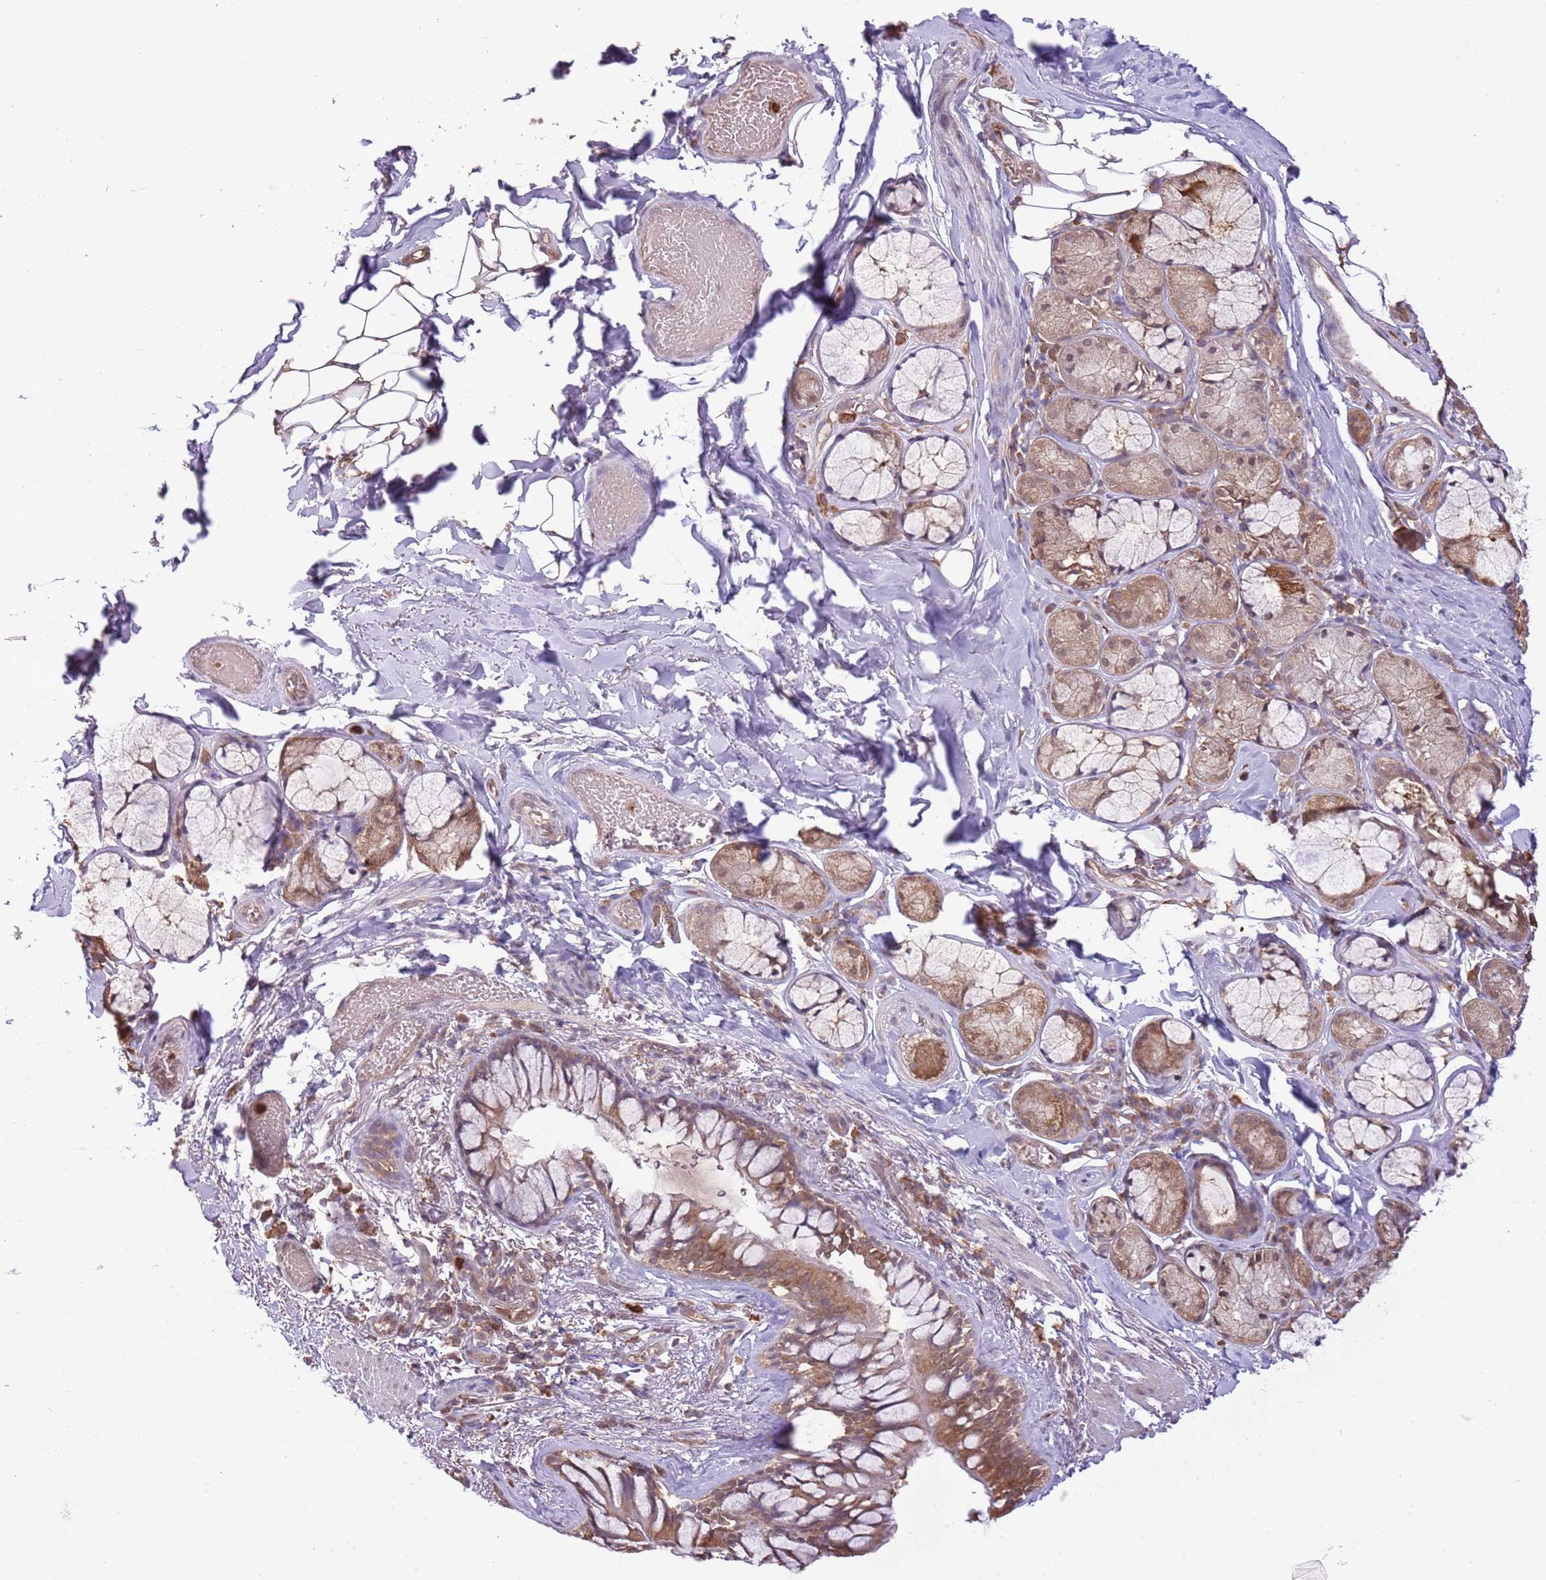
{"staining": {"intensity": "moderate", "quantity": ">75%", "location": "cytoplasmic/membranous"}, "tissue": "bronchus", "cell_type": "Respiratory epithelial cells", "image_type": "normal", "snomed": [{"axis": "morphology", "description": "Normal tissue, NOS"}, {"axis": "topography", "description": "Cartilage tissue"}], "caption": "Bronchus stained with a brown dye exhibits moderate cytoplasmic/membranous positive staining in about >75% of respiratory epithelial cells.", "gene": "AMIGO1", "patient": {"sex": "male", "age": 63}}